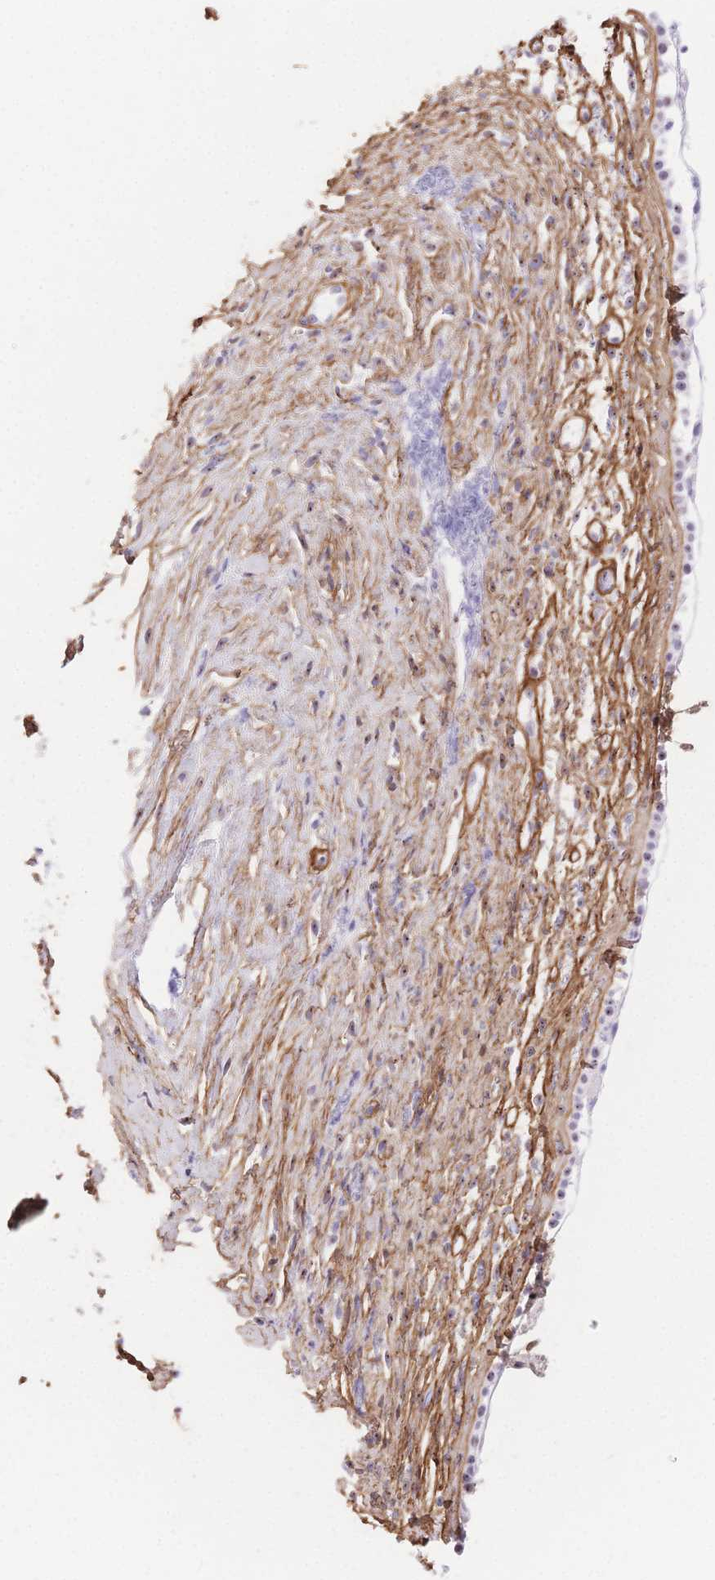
{"staining": {"intensity": "weak", "quantity": "<25%", "location": "nuclear"}, "tissue": "nasopharynx", "cell_type": "Respiratory epithelial cells", "image_type": "normal", "snomed": [{"axis": "morphology", "description": "Normal tissue, NOS"}, {"axis": "topography", "description": "Nasopharynx"}], "caption": "This is an immunohistochemistry histopathology image of normal human nasopharynx. There is no staining in respiratory epithelial cells.", "gene": "PDZD2", "patient": {"sex": "male", "age": 24}}